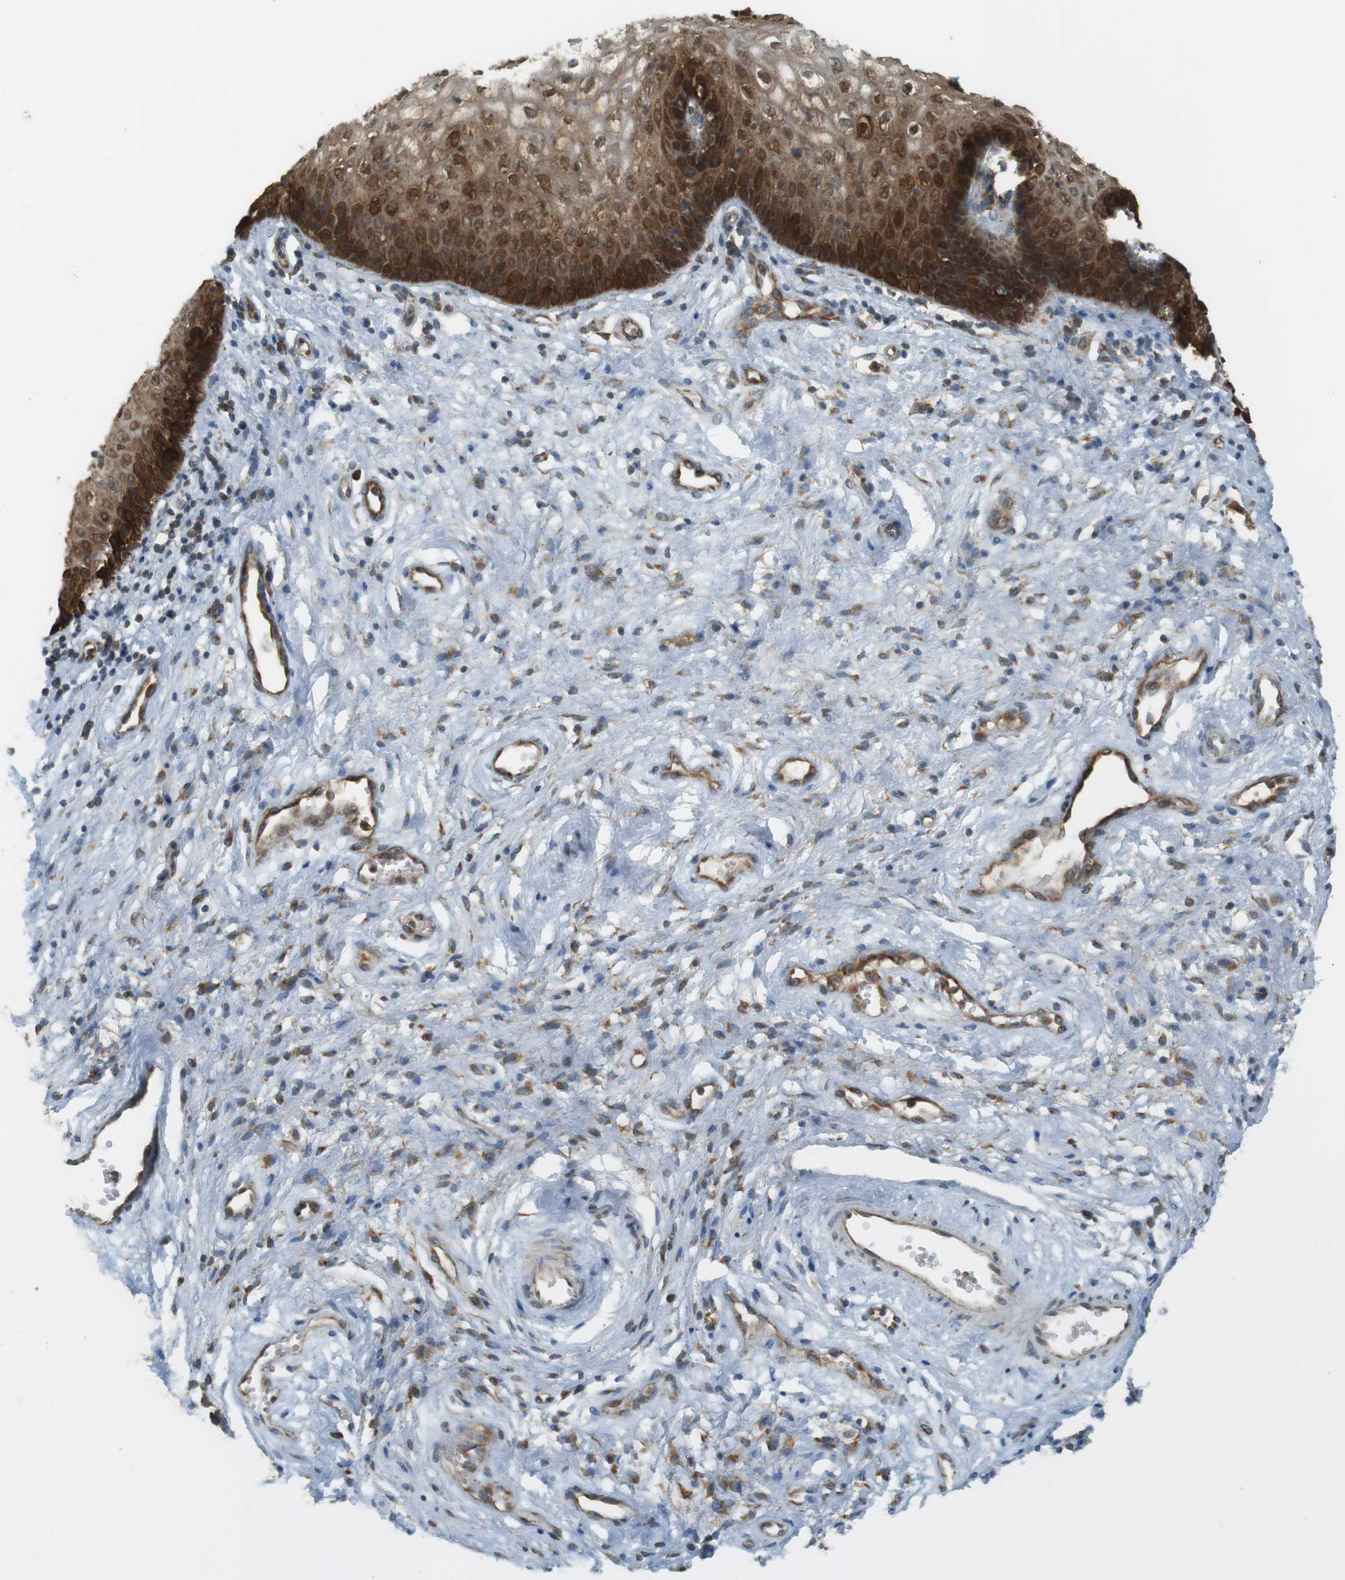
{"staining": {"intensity": "strong", "quantity": ">75%", "location": "cytoplasmic/membranous"}, "tissue": "vagina", "cell_type": "Squamous epithelial cells", "image_type": "normal", "snomed": [{"axis": "morphology", "description": "Normal tissue, NOS"}, {"axis": "topography", "description": "Vagina"}], "caption": "Squamous epithelial cells show high levels of strong cytoplasmic/membranous positivity in about >75% of cells in unremarkable vagina.", "gene": "SLC41A1", "patient": {"sex": "female", "age": 34}}